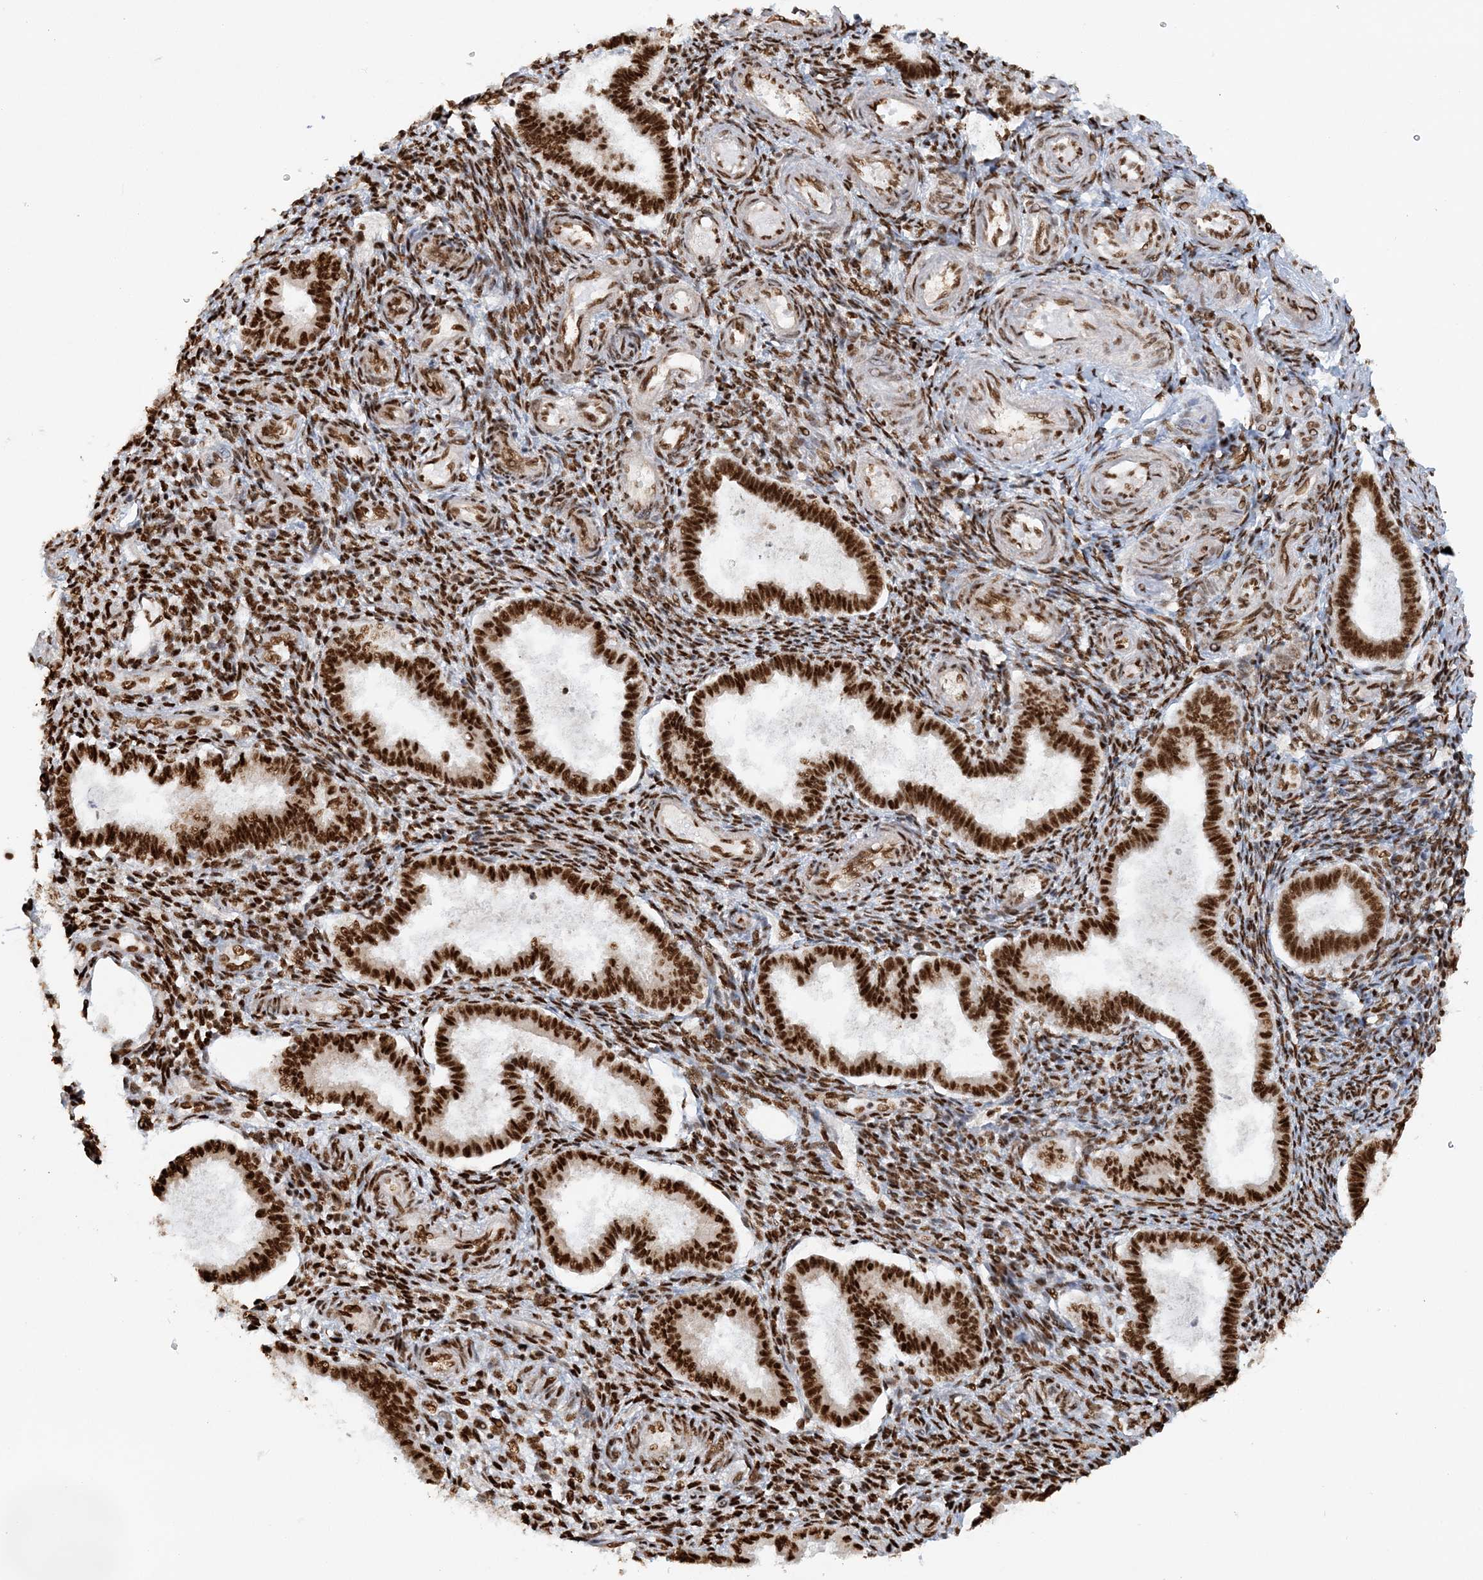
{"staining": {"intensity": "strong", "quantity": ">75%", "location": "nuclear"}, "tissue": "endometrium", "cell_type": "Cells in endometrial stroma", "image_type": "normal", "snomed": [{"axis": "morphology", "description": "Normal tissue, NOS"}, {"axis": "topography", "description": "Endometrium"}], "caption": "Cells in endometrial stroma demonstrate strong nuclear staining in about >75% of cells in benign endometrium.", "gene": "DELE1", "patient": {"sex": "female", "age": 24}}